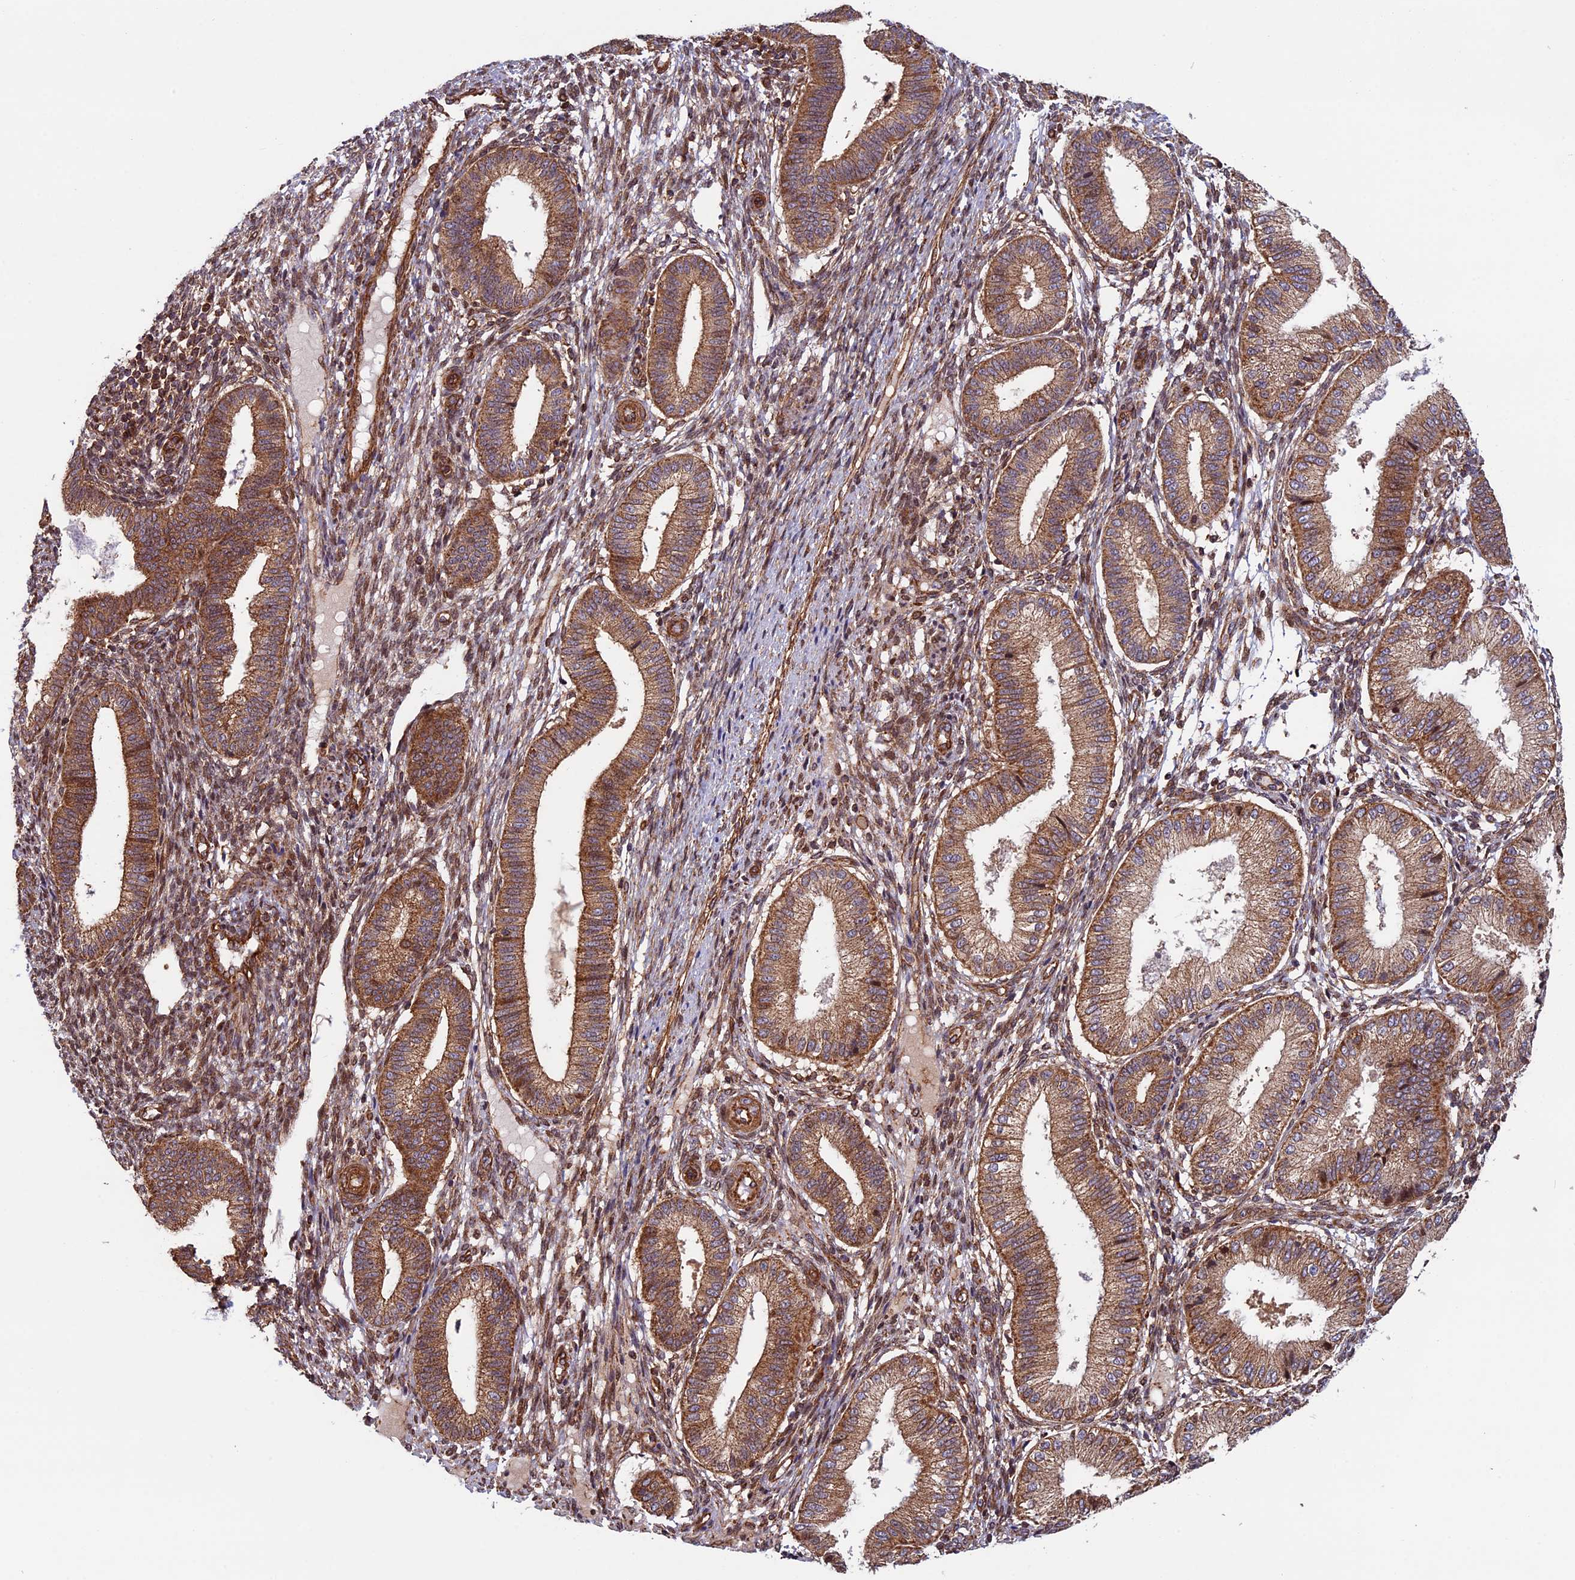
{"staining": {"intensity": "strong", "quantity": ">75%", "location": "cytoplasmic/membranous"}, "tissue": "endometrium", "cell_type": "Cells in endometrial stroma", "image_type": "normal", "snomed": [{"axis": "morphology", "description": "Normal tissue, NOS"}, {"axis": "topography", "description": "Endometrium"}], "caption": "Protein expression by IHC reveals strong cytoplasmic/membranous expression in about >75% of cells in endometrial stroma in benign endometrium.", "gene": "CCDC8", "patient": {"sex": "female", "age": 39}}